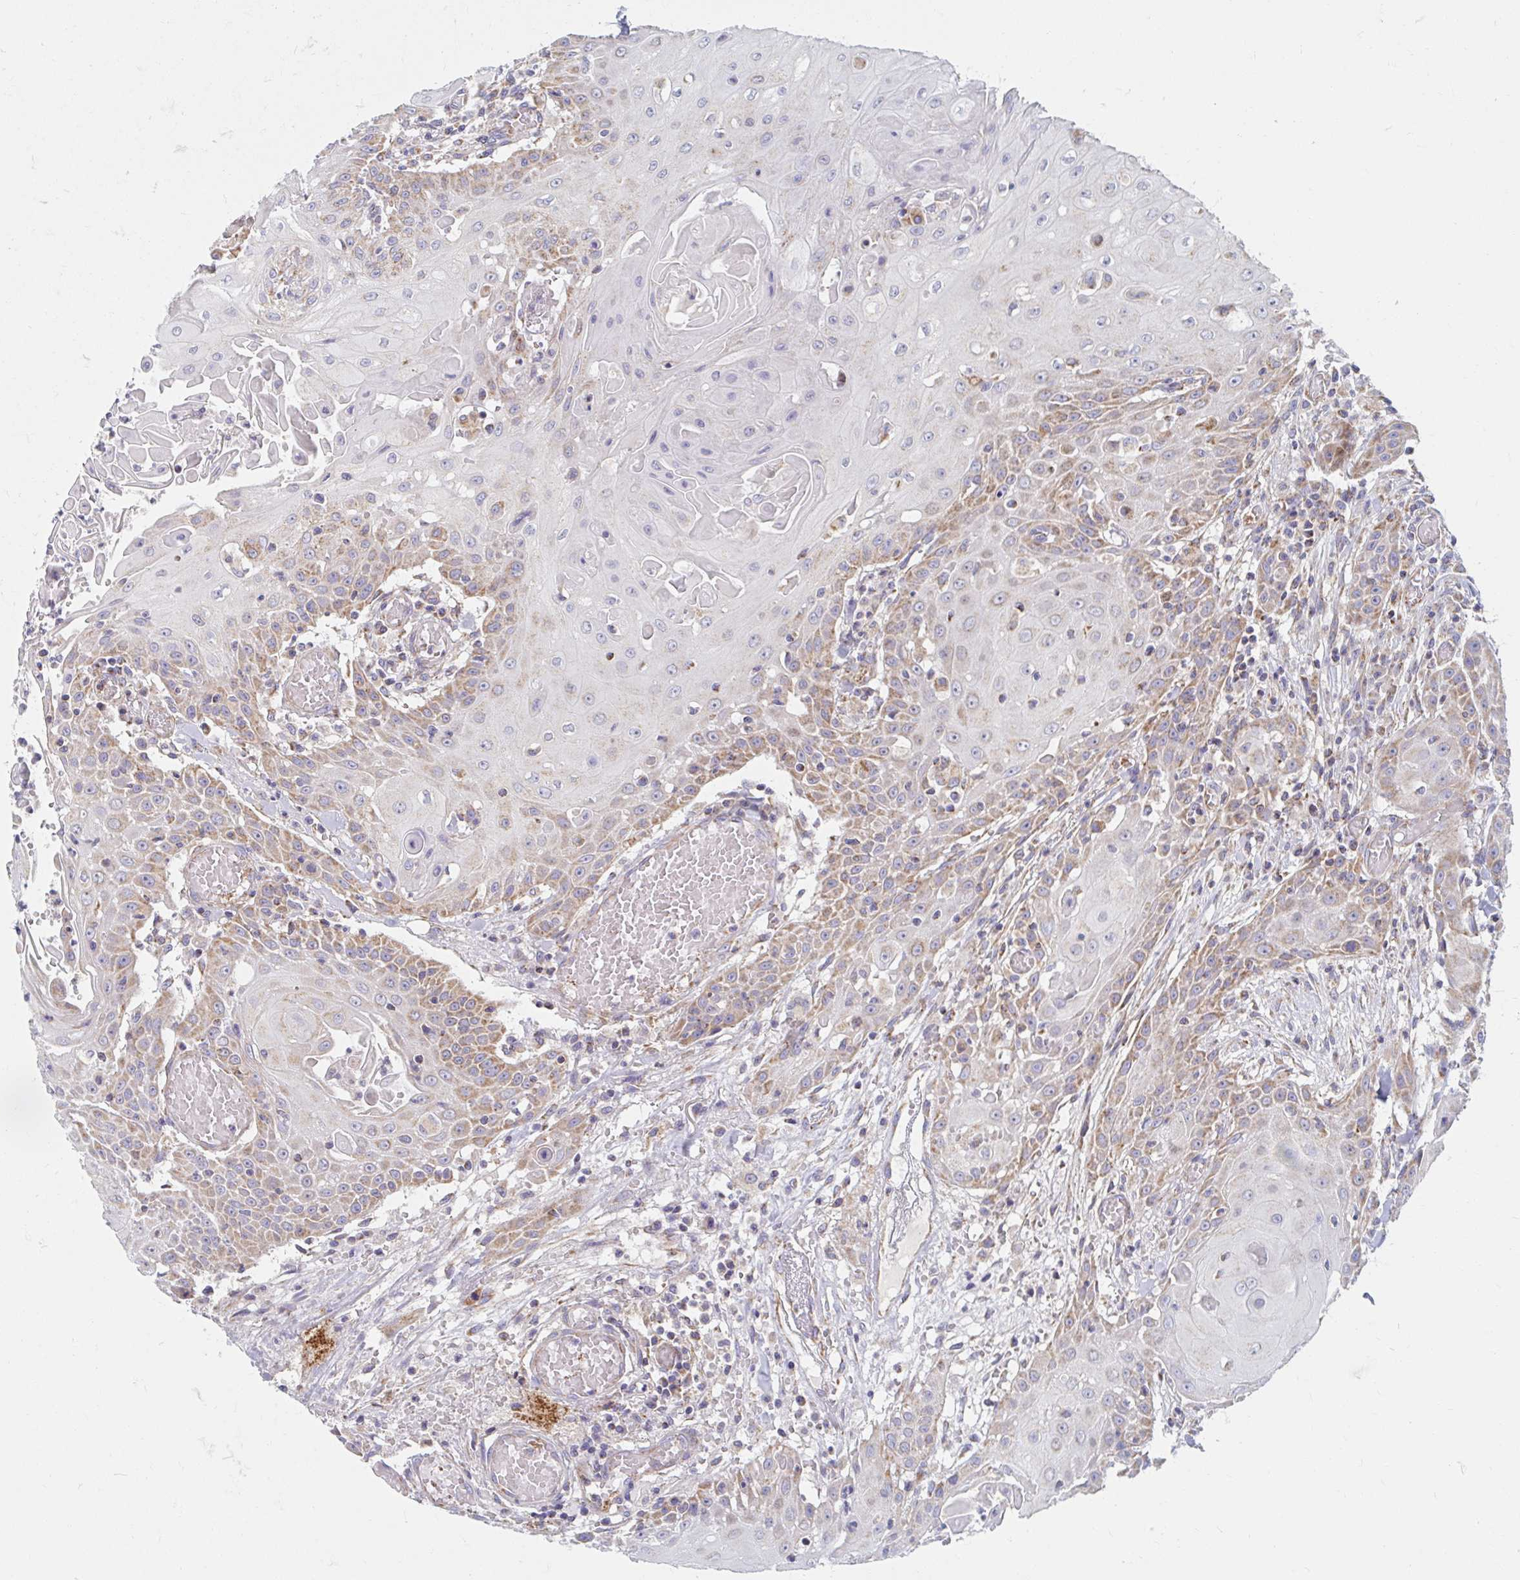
{"staining": {"intensity": "weak", "quantity": "25%-75%", "location": "cytoplasmic/membranous"}, "tissue": "head and neck cancer", "cell_type": "Tumor cells", "image_type": "cancer", "snomed": [{"axis": "morphology", "description": "Normal tissue, NOS"}, {"axis": "morphology", "description": "Squamous cell carcinoma, NOS"}, {"axis": "topography", "description": "Oral tissue"}, {"axis": "topography", "description": "Head-Neck"}], "caption": "Head and neck squamous cell carcinoma tissue reveals weak cytoplasmic/membranous positivity in approximately 25%-75% of tumor cells, visualized by immunohistochemistry.", "gene": "MAVS", "patient": {"sex": "female", "age": 55}}